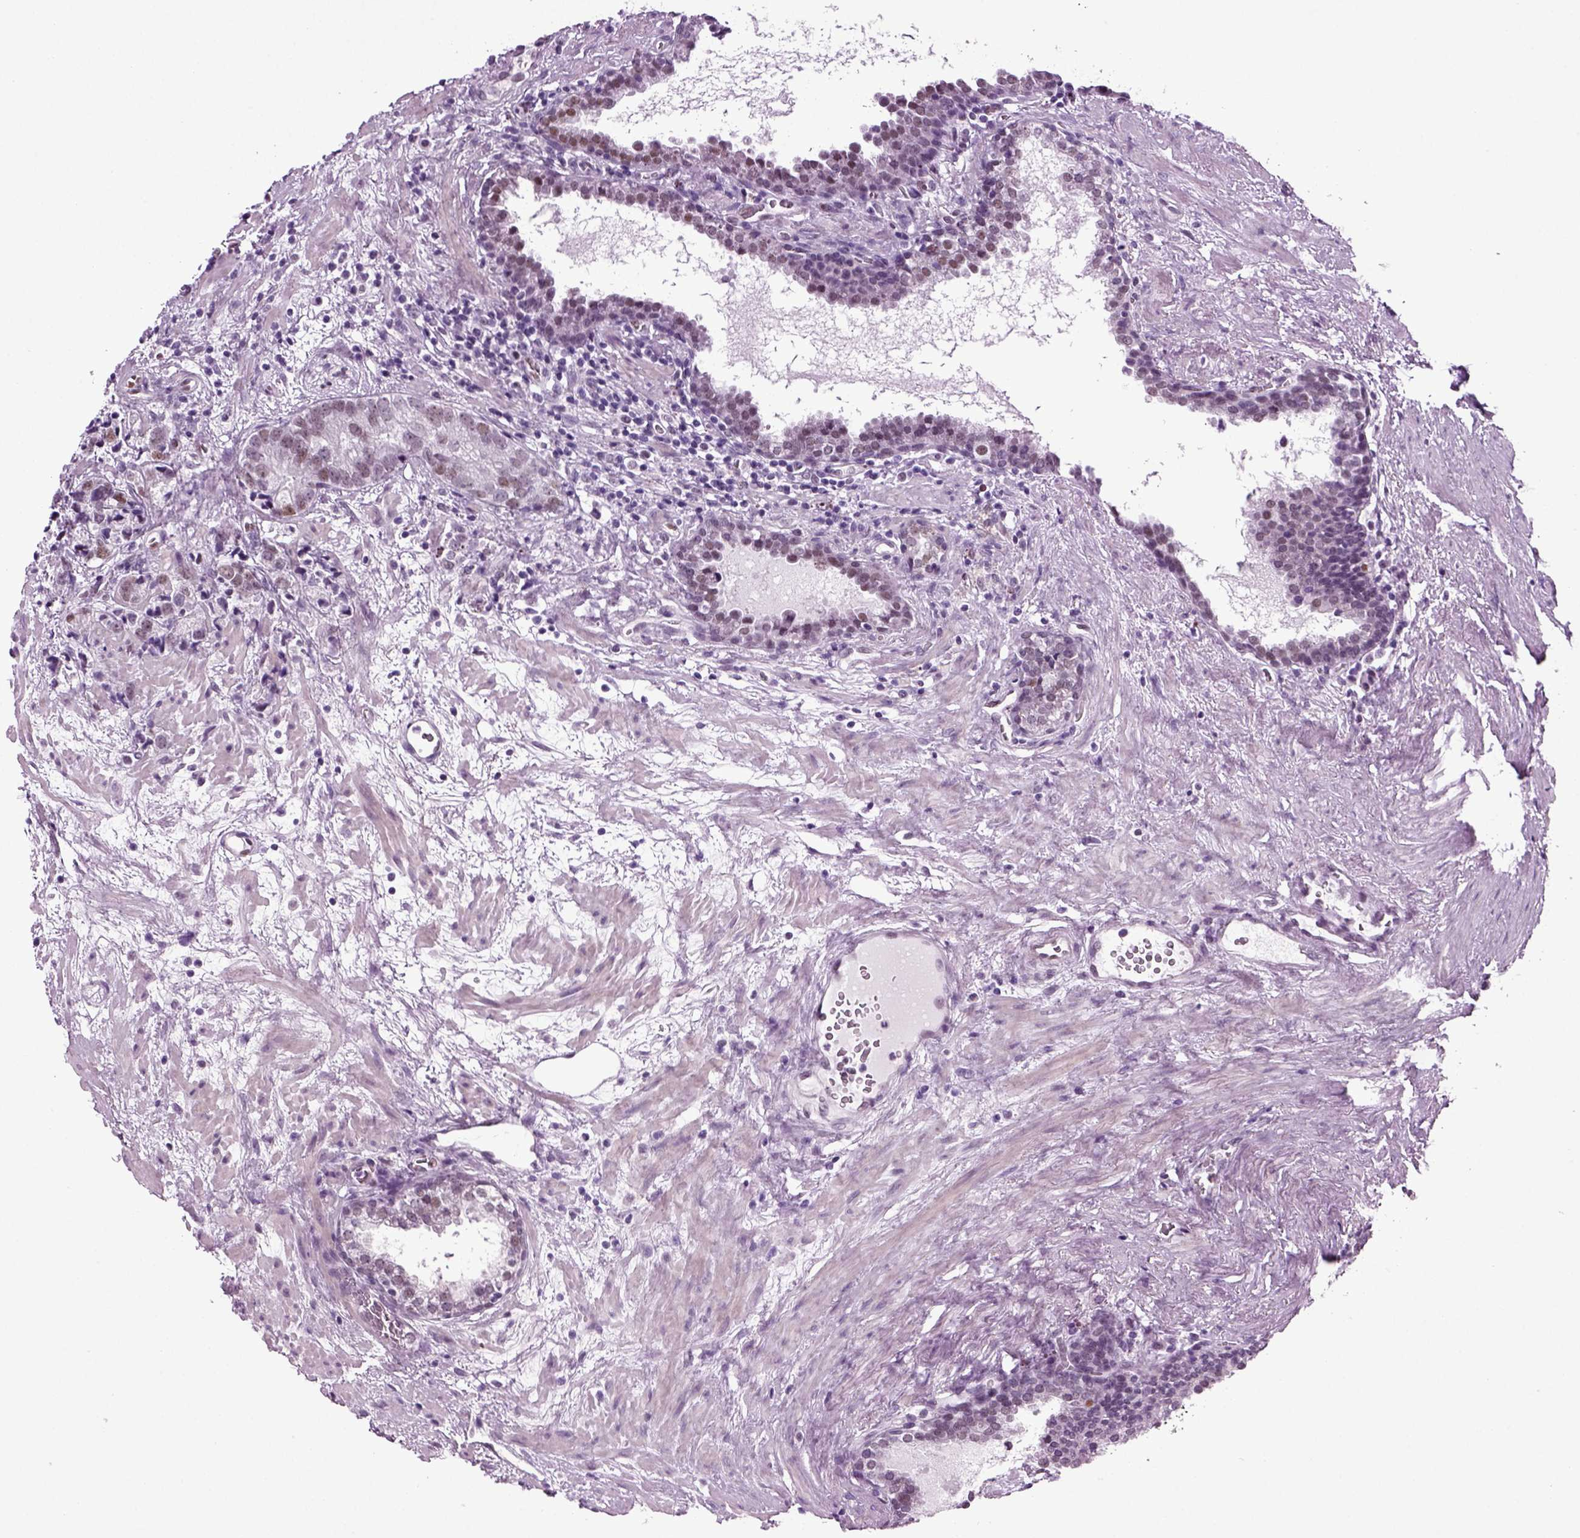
{"staining": {"intensity": "strong", "quantity": "<25%", "location": "nuclear"}, "tissue": "prostate cancer", "cell_type": "Tumor cells", "image_type": "cancer", "snomed": [{"axis": "morphology", "description": "Adenocarcinoma, NOS"}, {"axis": "topography", "description": "Prostate and seminal vesicle, NOS"}], "caption": "Prostate cancer (adenocarcinoma) stained with a brown dye shows strong nuclear positive positivity in approximately <25% of tumor cells.", "gene": "RFX3", "patient": {"sex": "male", "age": 63}}